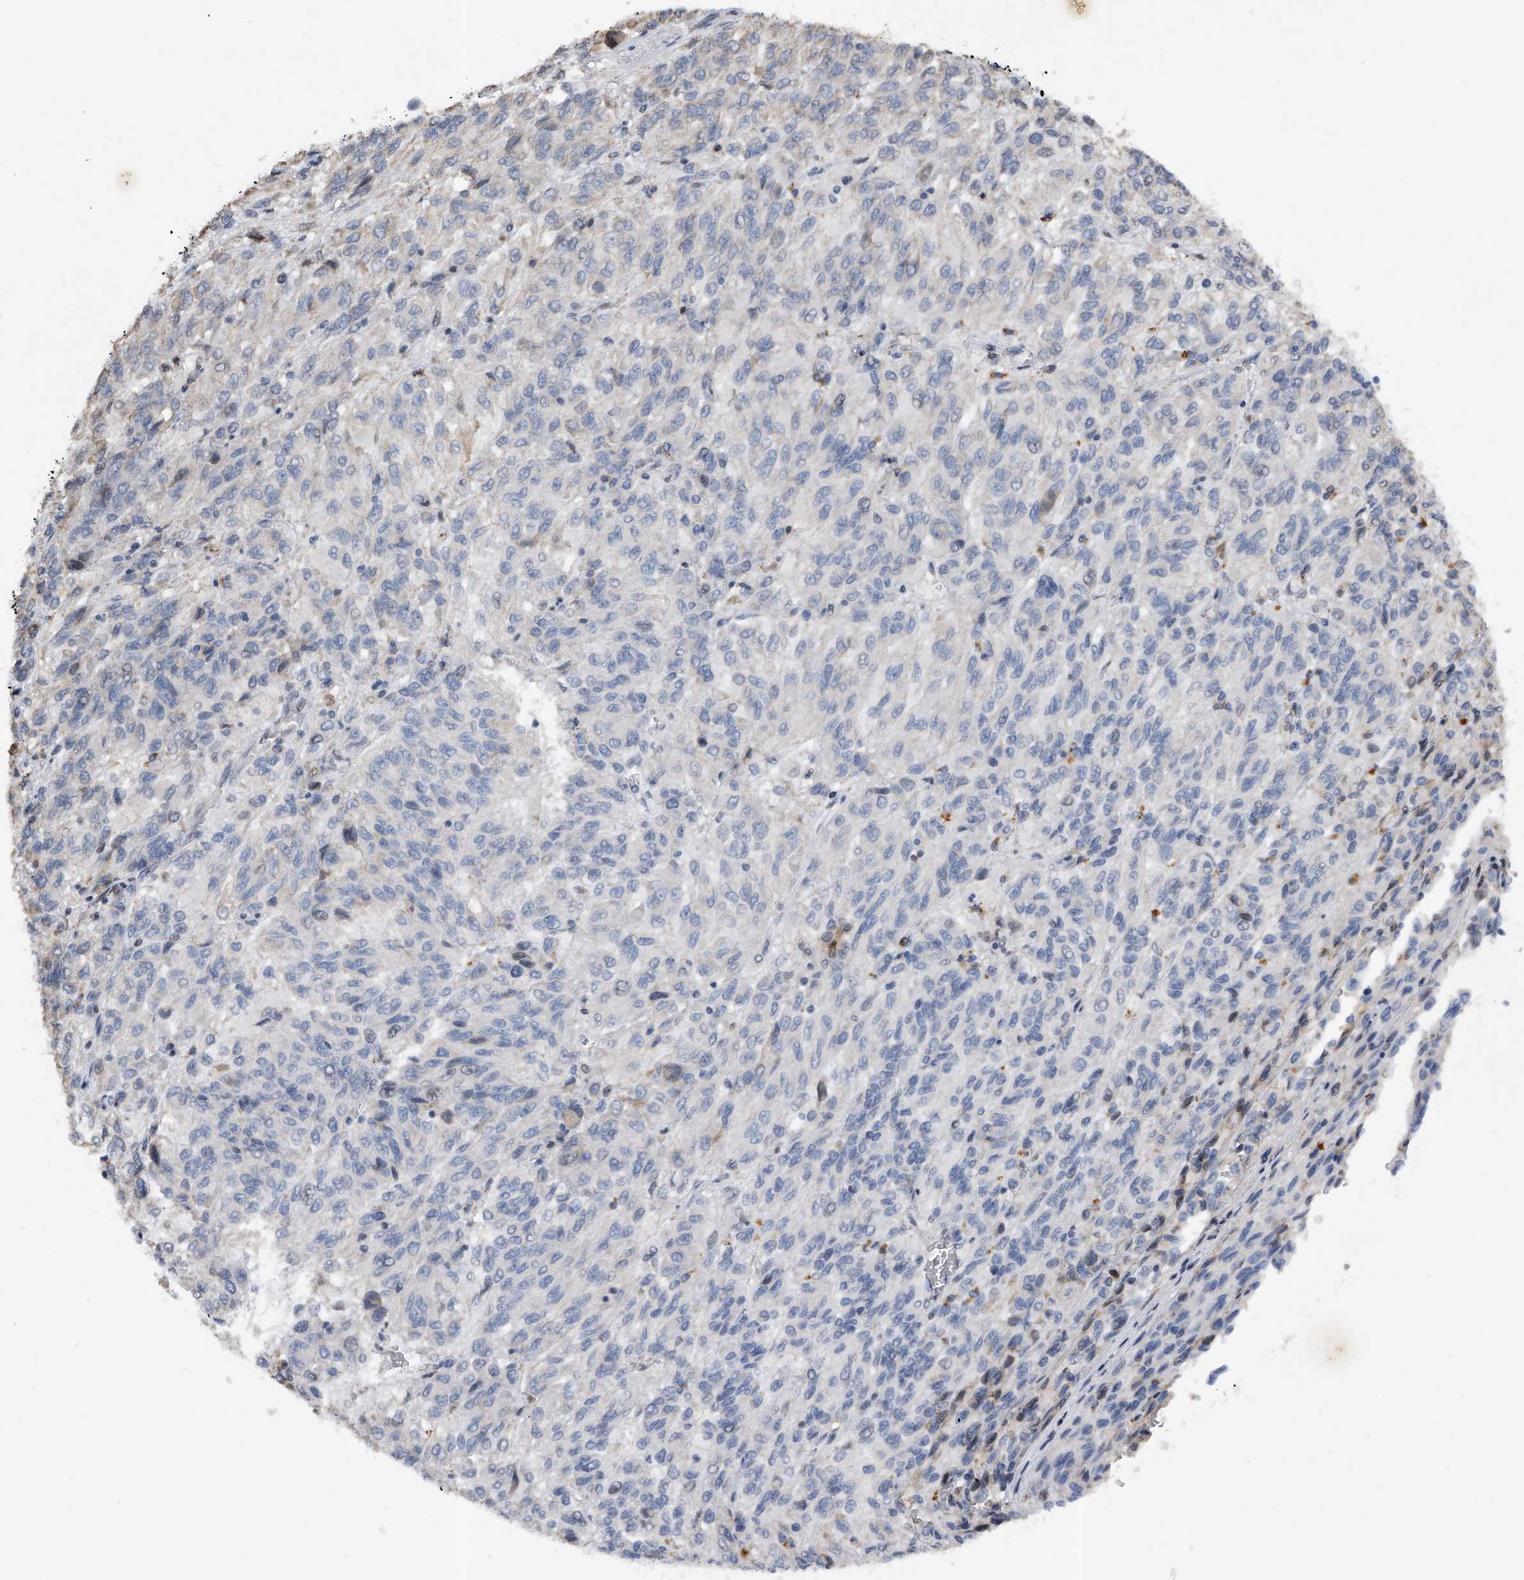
{"staining": {"intensity": "negative", "quantity": "none", "location": "none"}, "tissue": "melanoma", "cell_type": "Tumor cells", "image_type": "cancer", "snomed": [{"axis": "morphology", "description": "Malignant melanoma, Metastatic site"}, {"axis": "topography", "description": "Lung"}], "caption": "The image exhibits no significant expression in tumor cells of malignant melanoma (metastatic site).", "gene": "RWDD2A", "patient": {"sex": "male", "age": 64}}